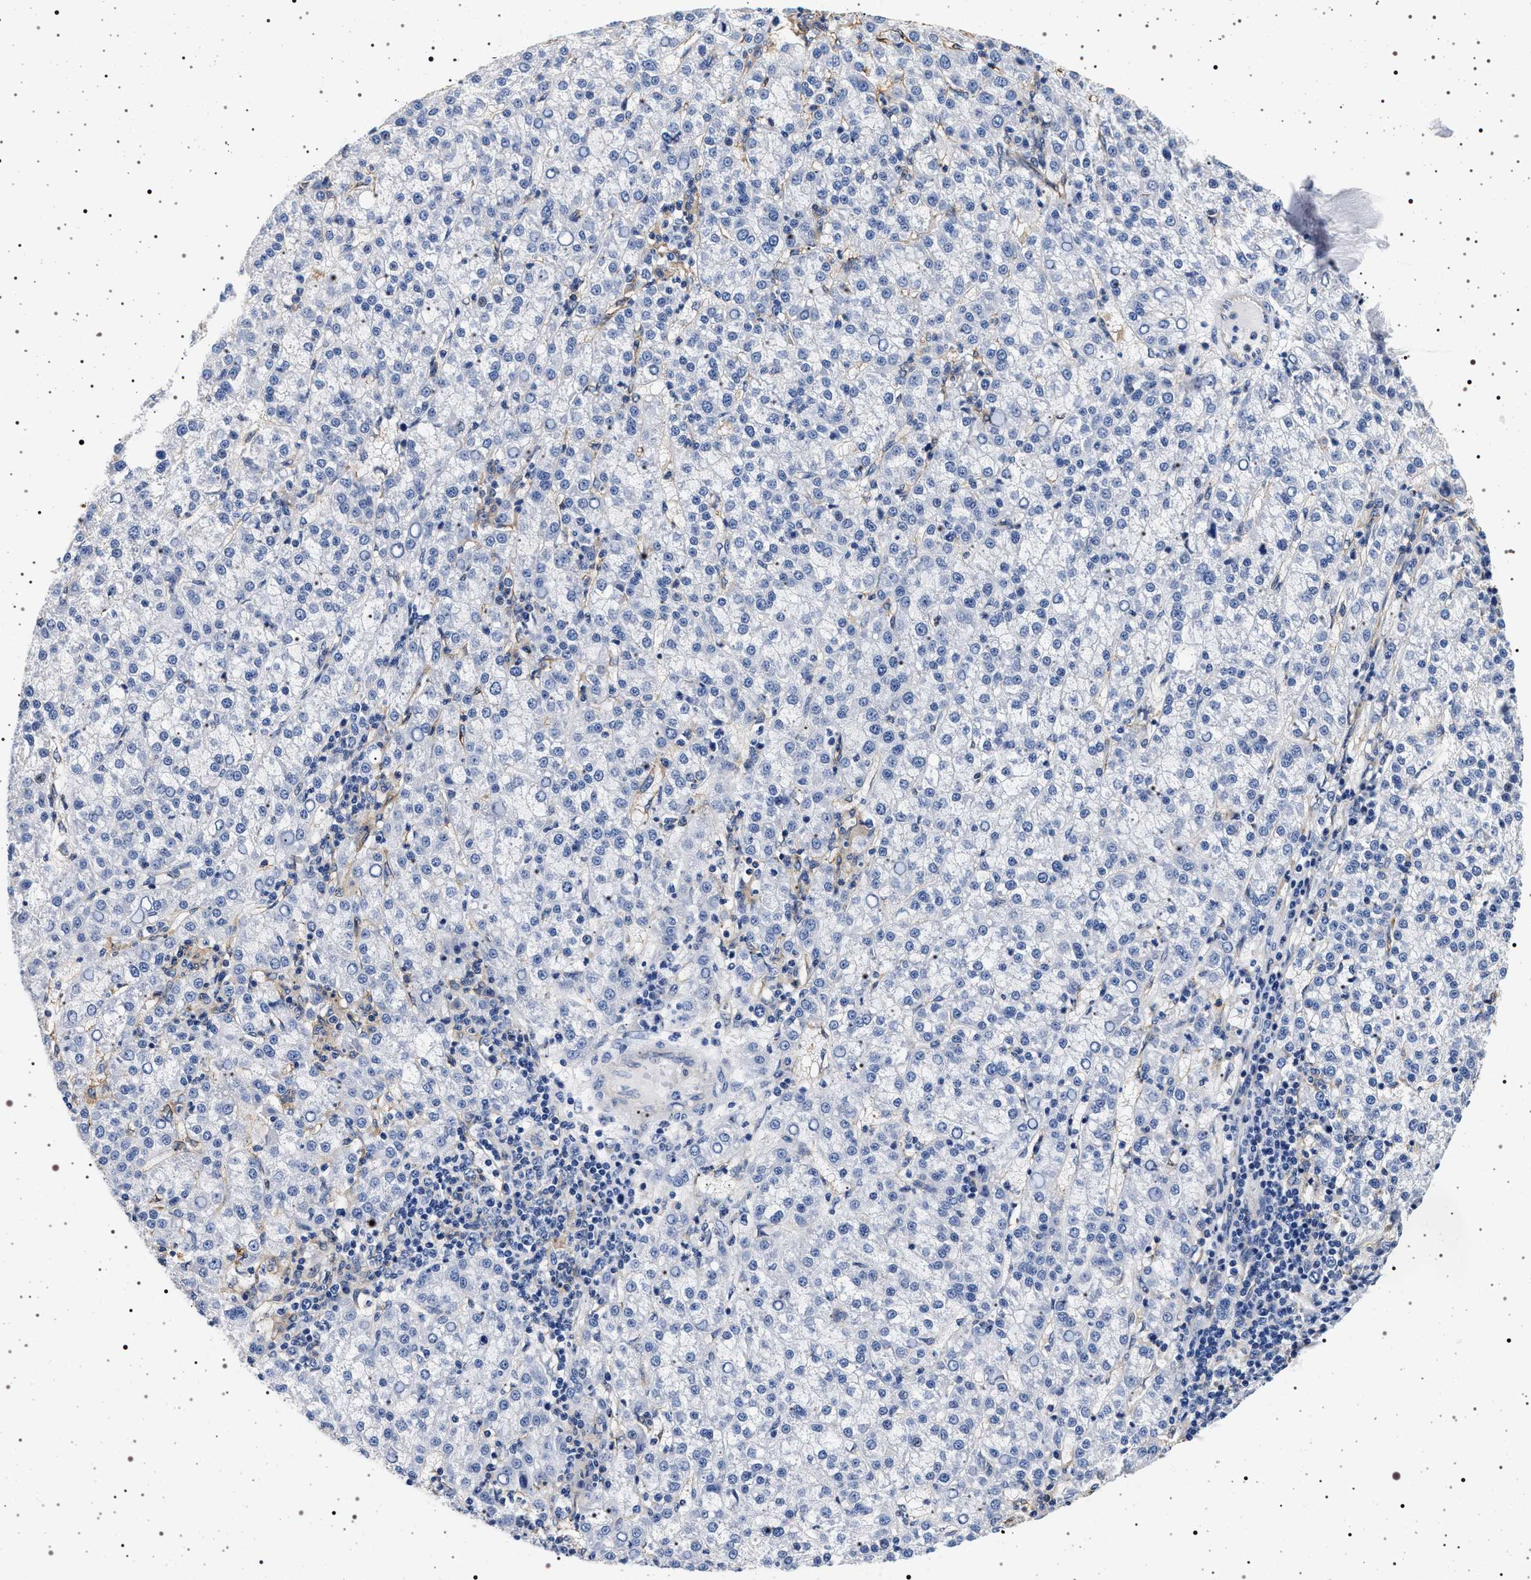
{"staining": {"intensity": "negative", "quantity": "none", "location": "none"}, "tissue": "liver cancer", "cell_type": "Tumor cells", "image_type": "cancer", "snomed": [{"axis": "morphology", "description": "Carcinoma, Hepatocellular, NOS"}, {"axis": "topography", "description": "Liver"}], "caption": "Liver cancer was stained to show a protein in brown. There is no significant expression in tumor cells. (Brightfield microscopy of DAB (3,3'-diaminobenzidine) IHC at high magnification).", "gene": "HSD17B1", "patient": {"sex": "female", "age": 58}}